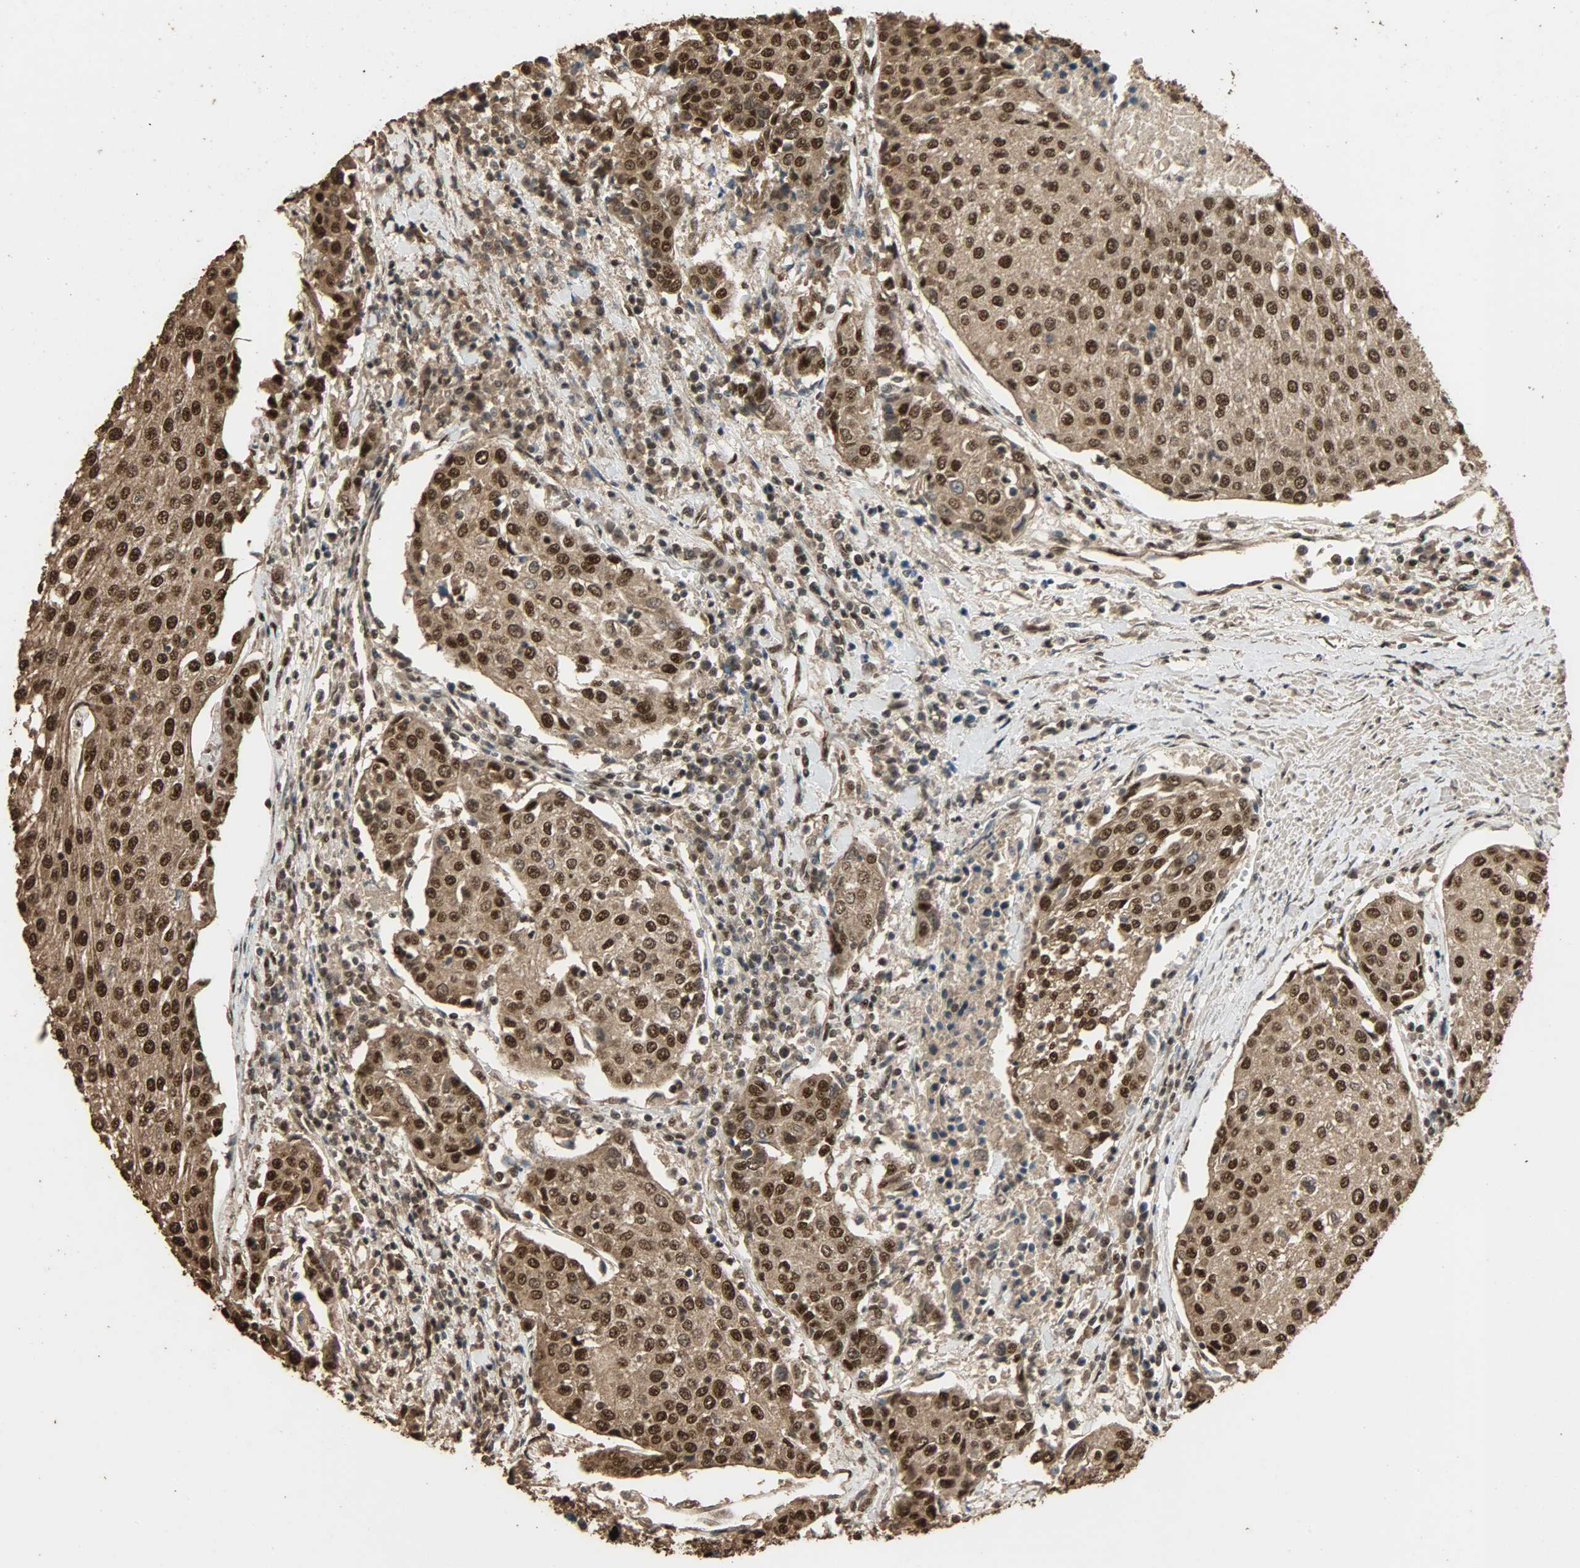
{"staining": {"intensity": "strong", "quantity": ">75%", "location": "cytoplasmic/membranous,nuclear"}, "tissue": "urothelial cancer", "cell_type": "Tumor cells", "image_type": "cancer", "snomed": [{"axis": "morphology", "description": "Urothelial carcinoma, High grade"}, {"axis": "topography", "description": "Urinary bladder"}], "caption": "This histopathology image reveals immunohistochemistry staining of human urothelial cancer, with high strong cytoplasmic/membranous and nuclear positivity in approximately >75% of tumor cells.", "gene": "CCNT2", "patient": {"sex": "female", "age": 85}}